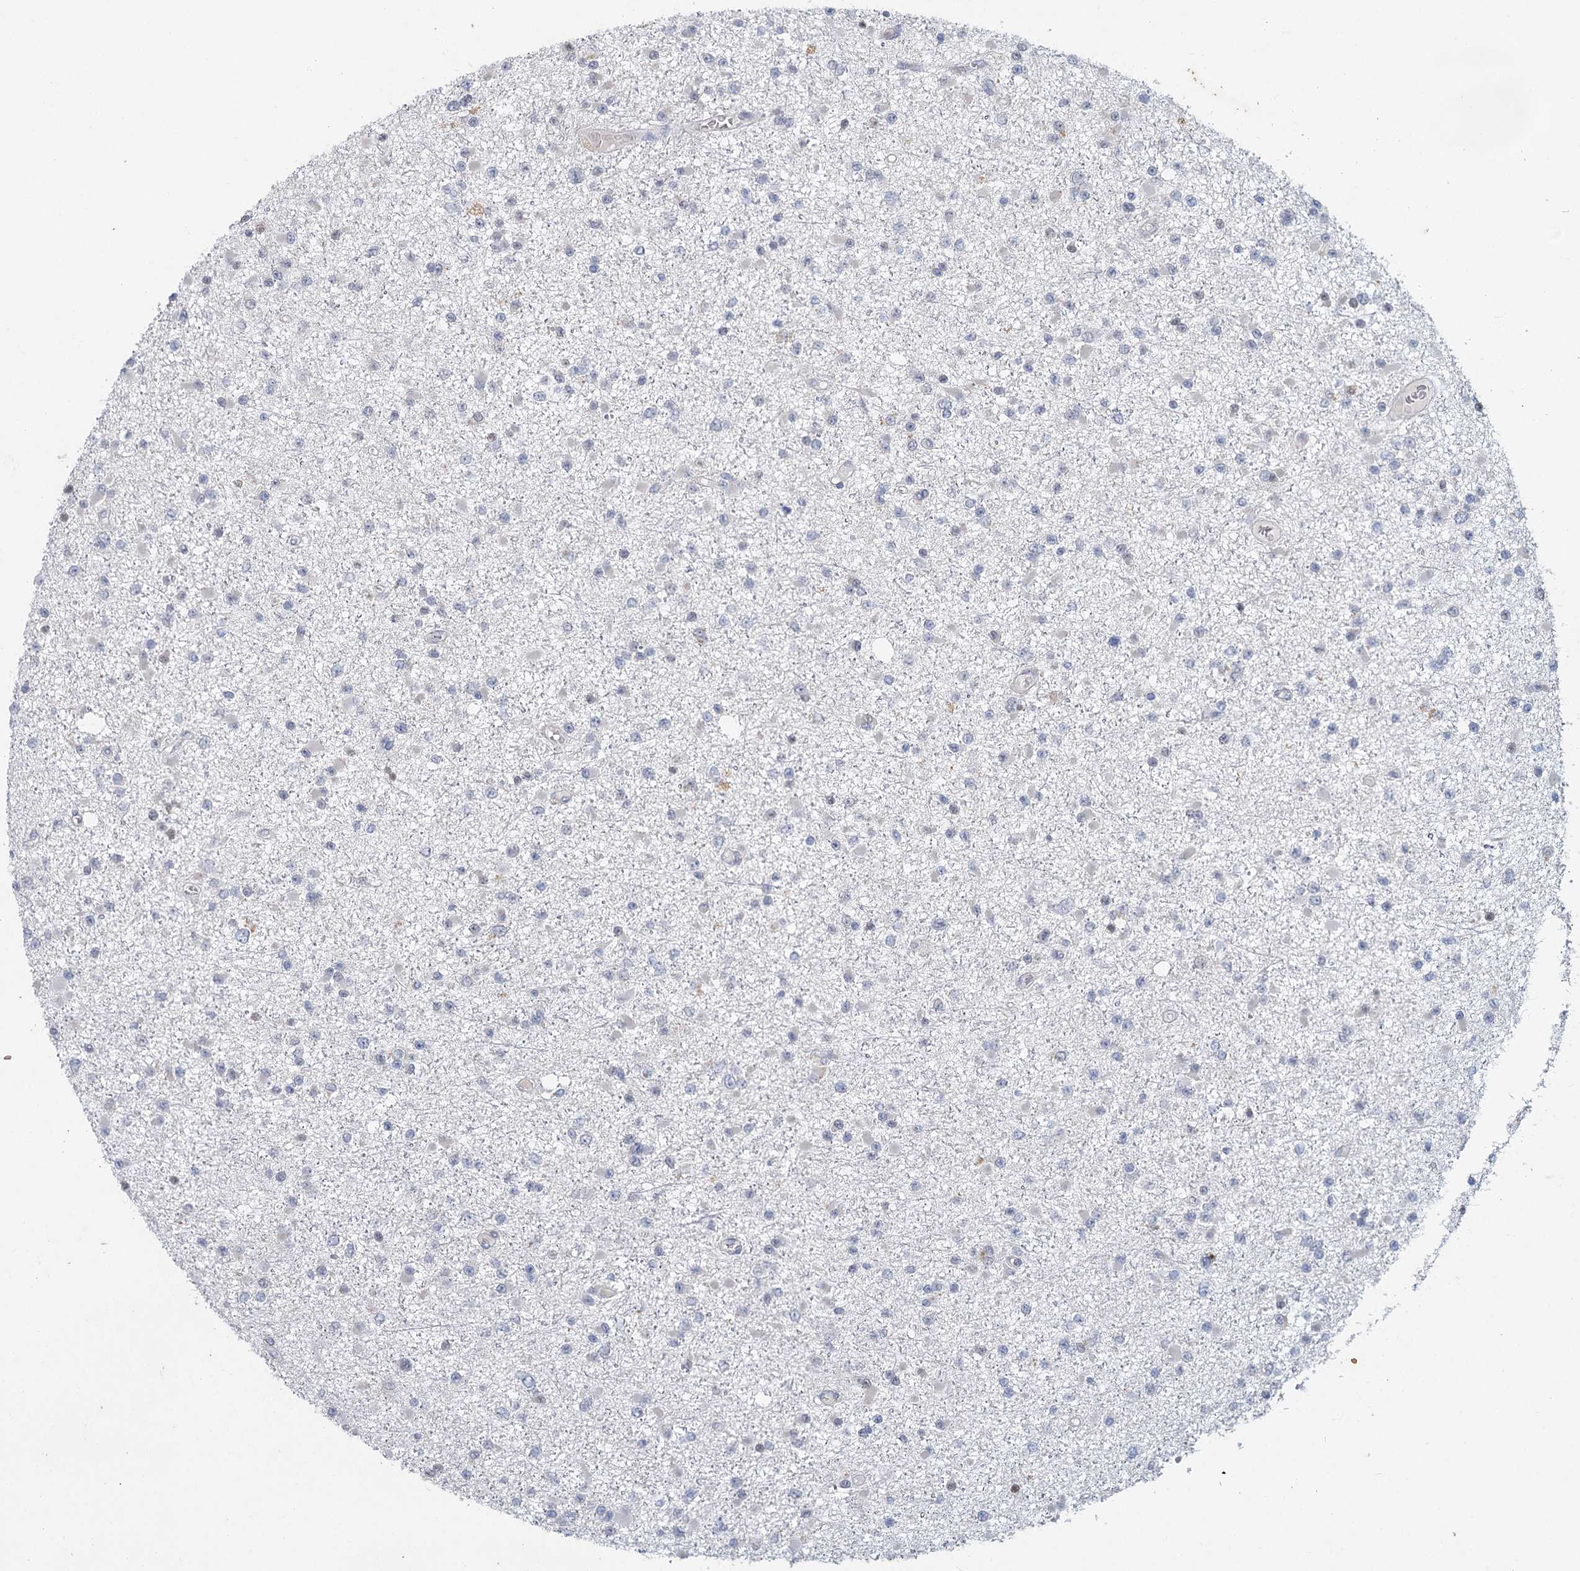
{"staining": {"intensity": "negative", "quantity": "none", "location": "none"}, "tissue": "glioma", "cell_type": "Tumor cells", "image_type": "cancer", "snomed": [{"axis": "morphology", "description": "Glioma, malignant, Low grade"}, {"axis": "topography", "description": "Brain"}], "caption": "High magnification brightfield microscopy of malignant low-grade glioma stained with DAB (3,3'-diaminobenzidine) (brown) and counterstained with hematoxylin (blue): tumor cells show no significant positivity. The staining is performed using DAB (3,3'-diaminobenzidine) brown chromogen with nuclei counter-stained in using hematoxylin.", "gene": "MYO7B", "patient": {"sex": "female", "age": 22}}